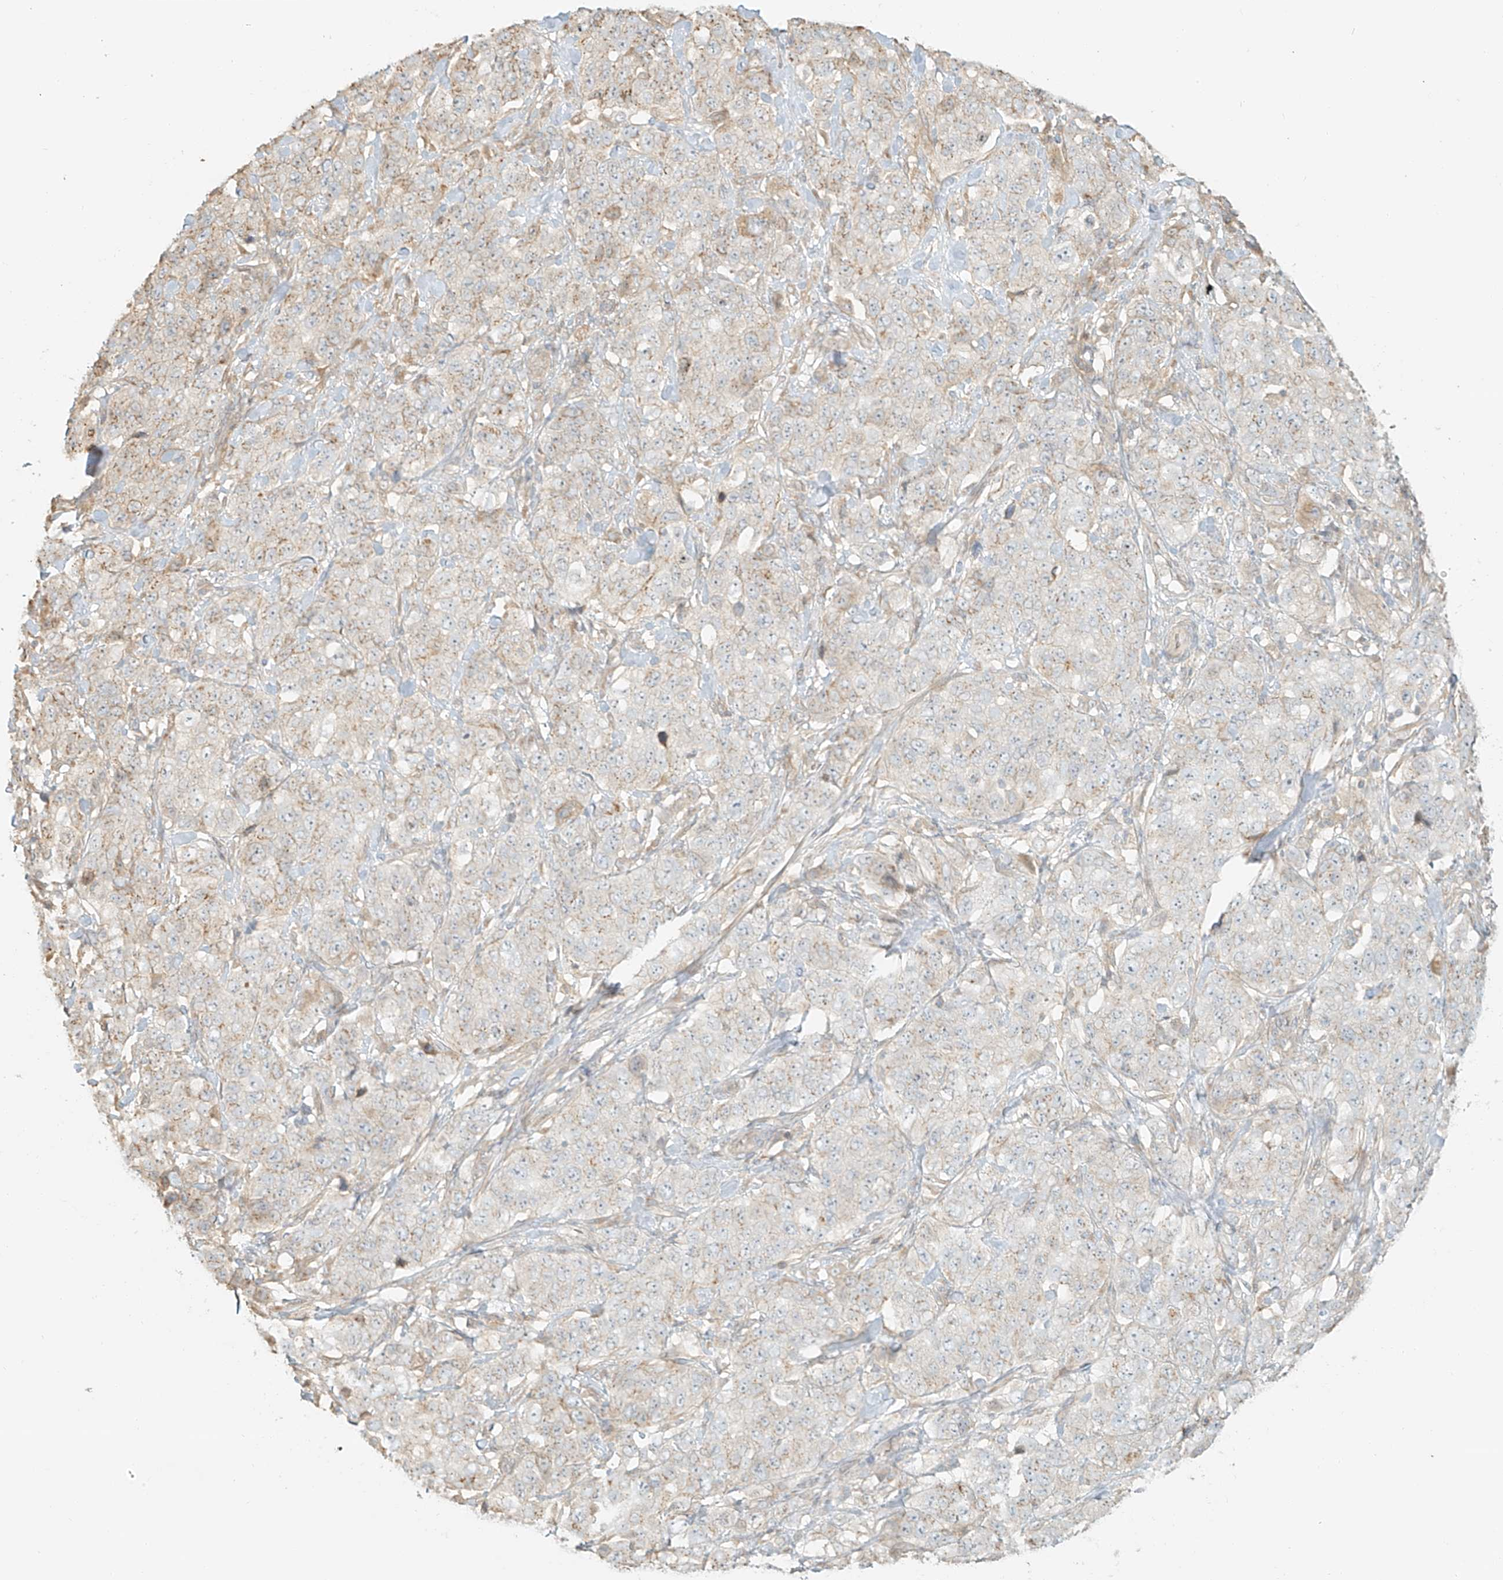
{"staining": {"intensity": "weak", "quantity": "<25%", "location": "cytoplasmic/membranous"}, "tissue": "stomach cancer", "cell_type": "Tumor cells", "image_type": "cancer", "snomed": [{"axis": "morphology", "description": "Adenocarcinoma, NOS"}, {"axis": "topography", "description": "Stomach"}], "caption": "Human stomach cancer stained for a protein using IHC reveals no expression in tumor cells.", "gene": "UPK1B", "patient": {"sex": "male", "age": 48}}